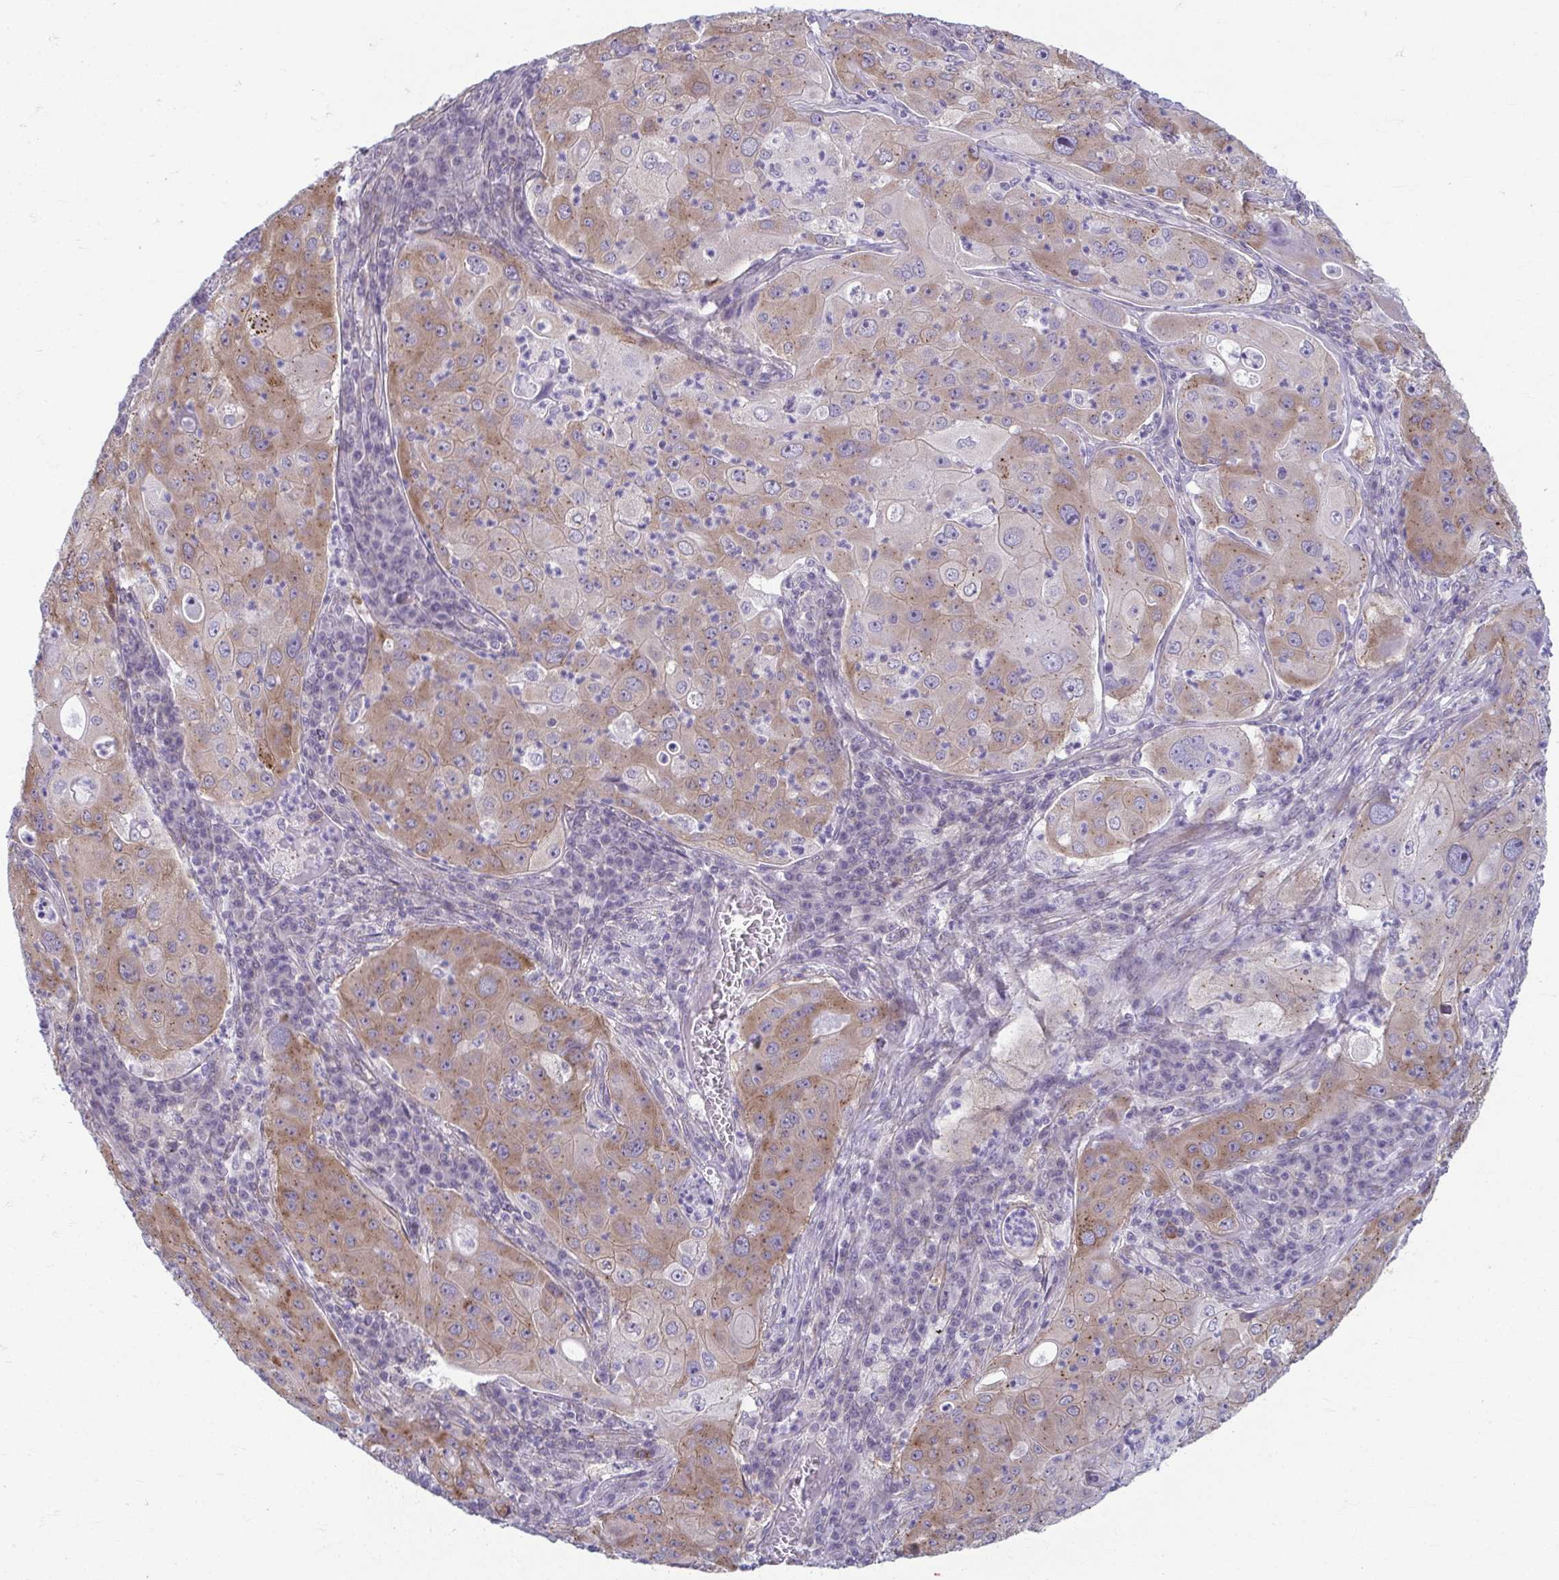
{"staining": {"intensity": "moderate", "quantity": "25%-75%", "location": "cytoplasmic/membranous"}, "tissue": "lung cancer", "cell_type": "Tumor cells", "image_type": "cancer", "snomed": [{"axis": "morphology", "description": "Squamous cell carcinoma, NOS"}, {"axis": "topography", "description": "Lung"}], "caption": "Protein expression analysis of human lung cancer (squamous cell carcinoma) reveals moderate cytoplasmic/membranous expression in about 25%-75% of tumor cells. (brown staining indicates protein expression, while blue staining denotes nuclei).", "gene": "TMEM108", "patient": {"sex": "female", "age": 59}}